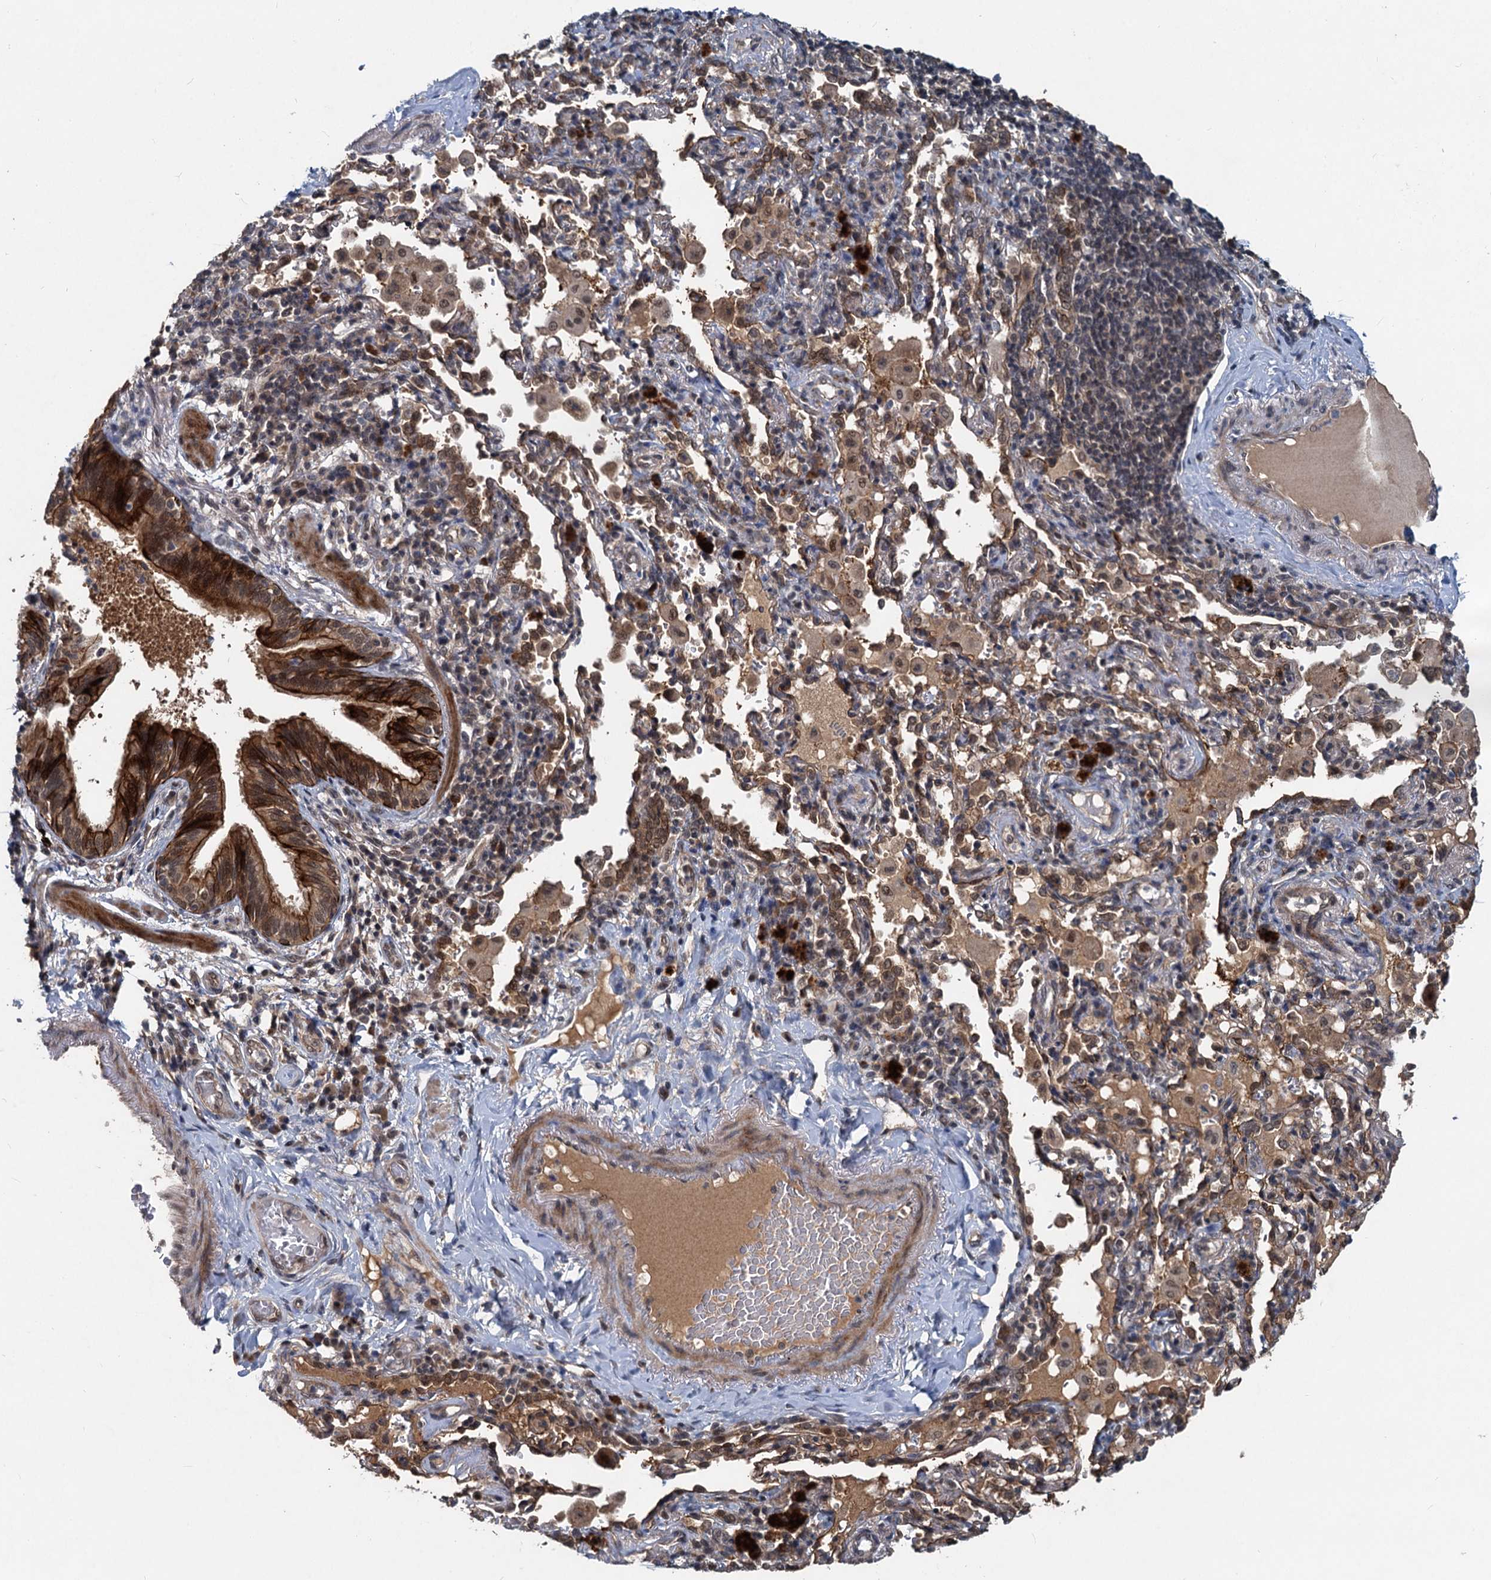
{"staining": {"intensity": "strong", "quantity": ">75%", "location": "cytoplasmic/membranous"}, "tissue": "bronchus", "cell_type": "Respiratory epithelial cells", "image_type": "normal", "snomed": [{"axis": "morphology", "description": "Normal tissue, NOS"}, {"axis": "topography", "description": "Cartilage tissue"}, {"axis": "topography", "description": "Bronchus"}], "caption": "Immunohistochemistry micrograph of normal human bronchus stained for a protein (brown), which displays high levels of strong cytoplasmic/membranous staining in about >75% of respiratory epithelial cells.", "gene": "RITA1", "patient": {"sex": "female", "age": 36}}